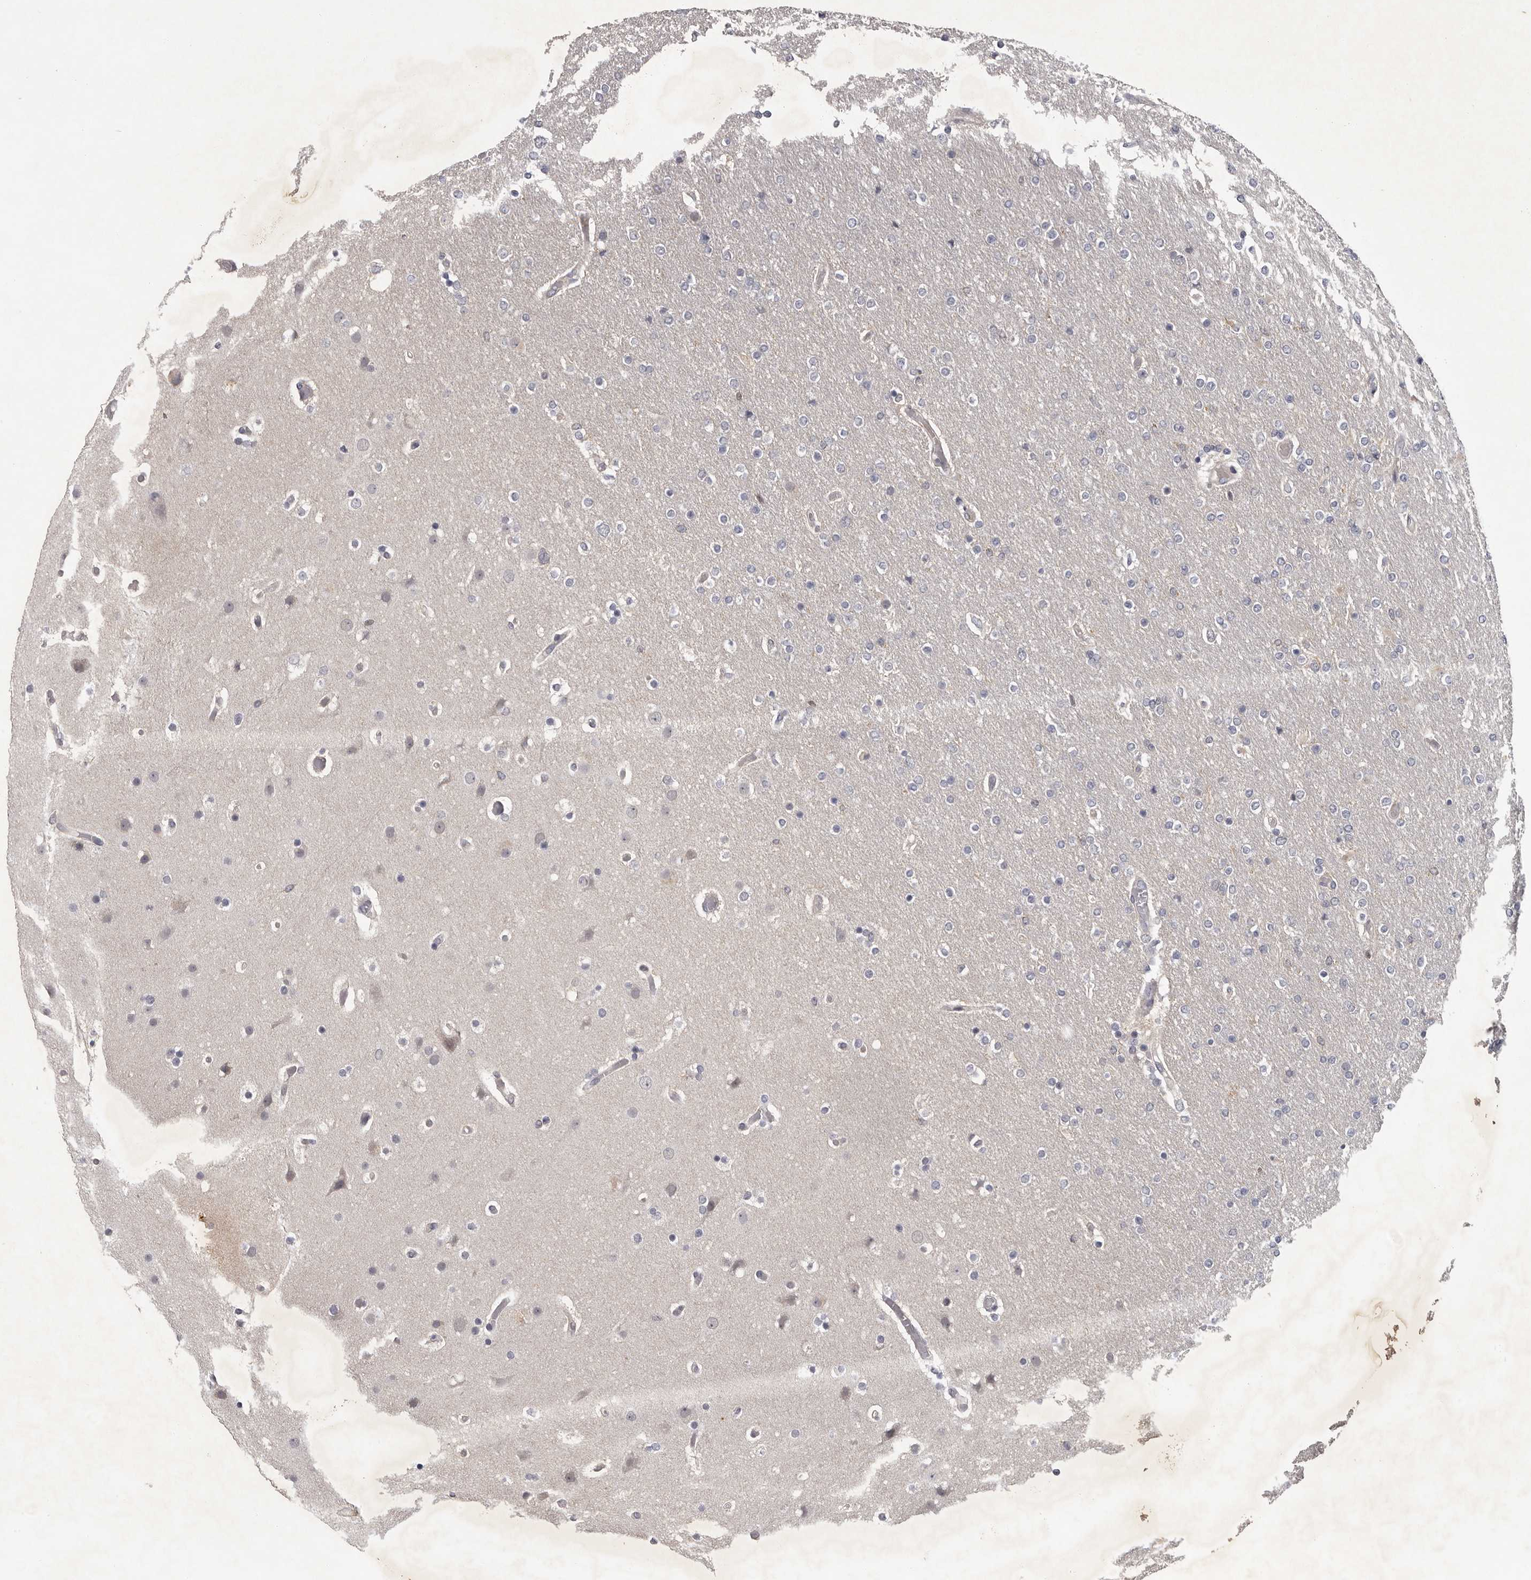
{"staining": {"intensity": "weak", "quantity": "<25%", "location": "cytoplasmic/membranous"}, "tissue": "glioma", "cell_type": "Tumor cells", "image_type": "cancer", "snomed": [{"axis": "morphology", "description": "Glioma, malignant, High grade"}, {"axis": "topography", "description": "Cerebral cortex"}], "caption": "The photomicrograph demonstrates no staining of tumor cells in malignant glioma (high-grade).", "gene": "ANKRD44", "patient": {"sex": "female", "age": 36}}